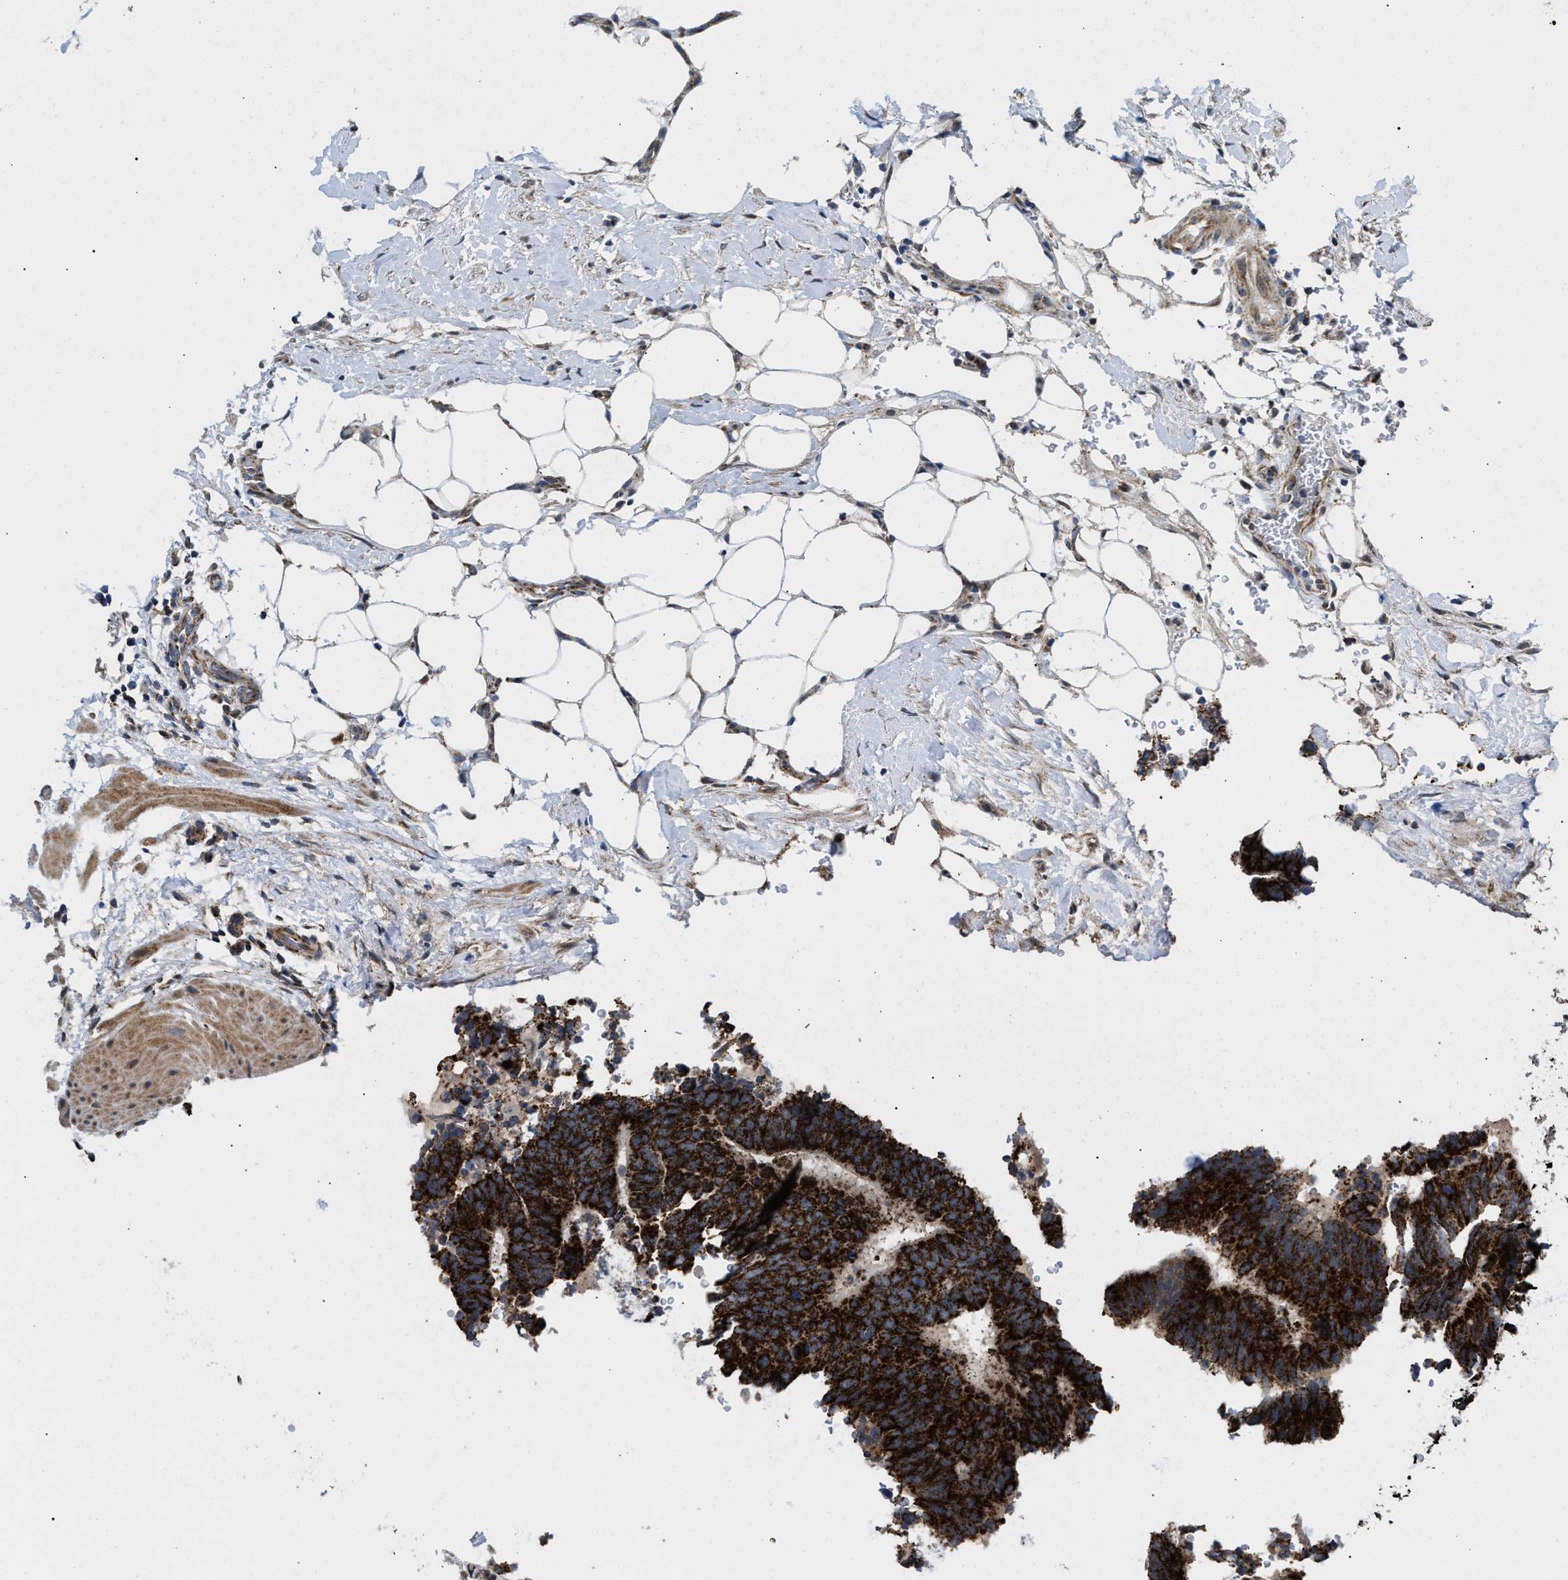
{"staining": {"intensity": "strong", "quantity": ">75%", "location": "cytoplasmic/membranous"}, "tissue": "colorectal cancer", "cell_type": "Tumor cells", "image_type": "cancer", "snomed": [{"axis": "morphology", "description": "Adenocarcinoma, NOS"}, {"axis": "topography", "description": "Colon"}], "caption": "Brown immunohistochemical staining in human colorectal cancer reveals strong cytoplasmic/membranous positivity in approximately >75% of tumor cells.", "gene": "TACO1", "patient": {"sex": "male", "age": 56}}